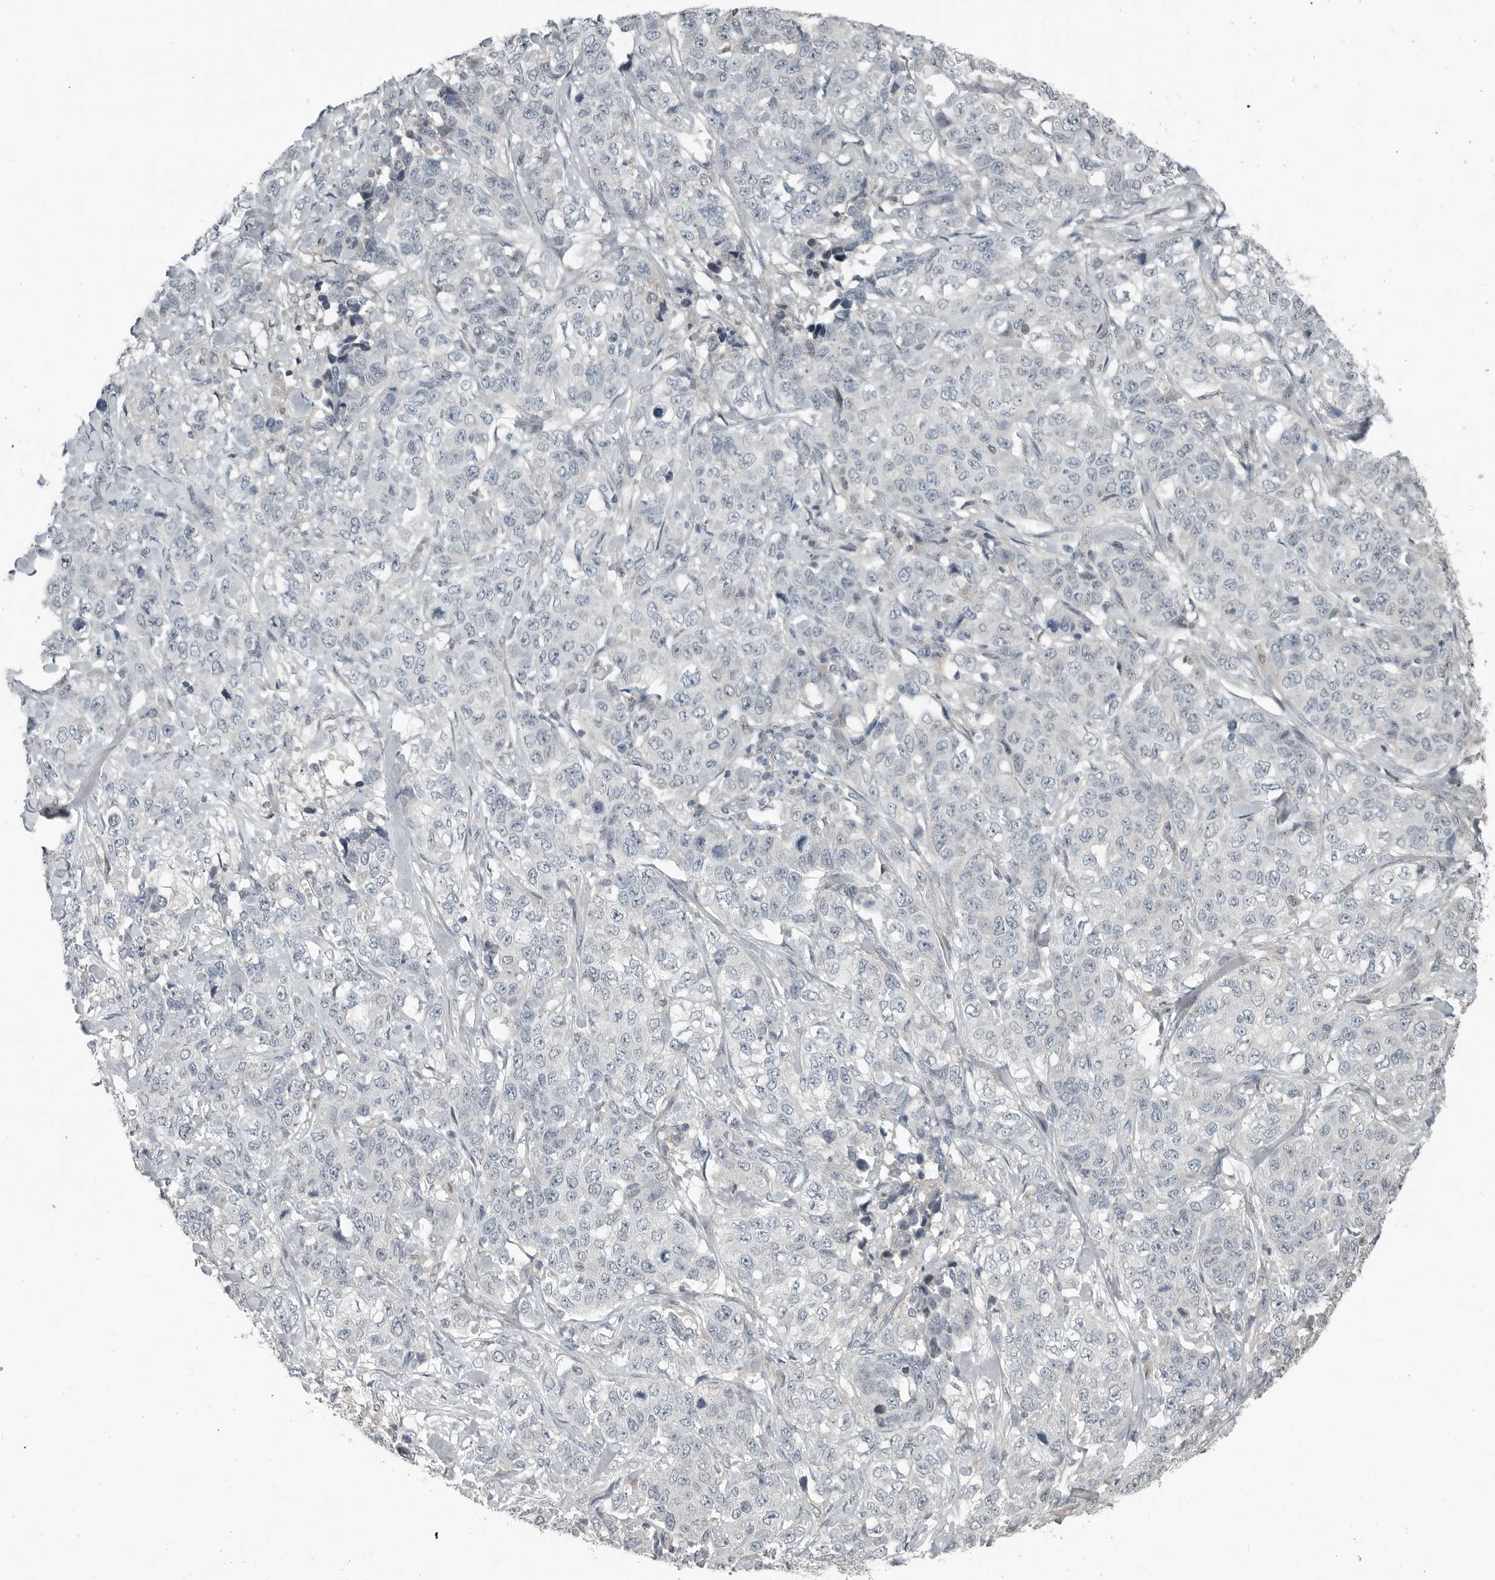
{"staining": {"intensity": "negative", "quantity": "none", "location": "none"}, "tissue": "stomach cancer", "cell_type": "Tumor cells", "image_type": "cancer", "snomed": [{"axis": "morphology", "description": "Adenocarcinoma, NOS"}, {"axis": "topography", "description": "Stomach"}], "caption": "Immunohistochemical staining of human stomach adenocarcinoma reveals no significant staining in tumor cells.", "gene": "KYAT1", "patient": {"sex": "male", "age": 48}}